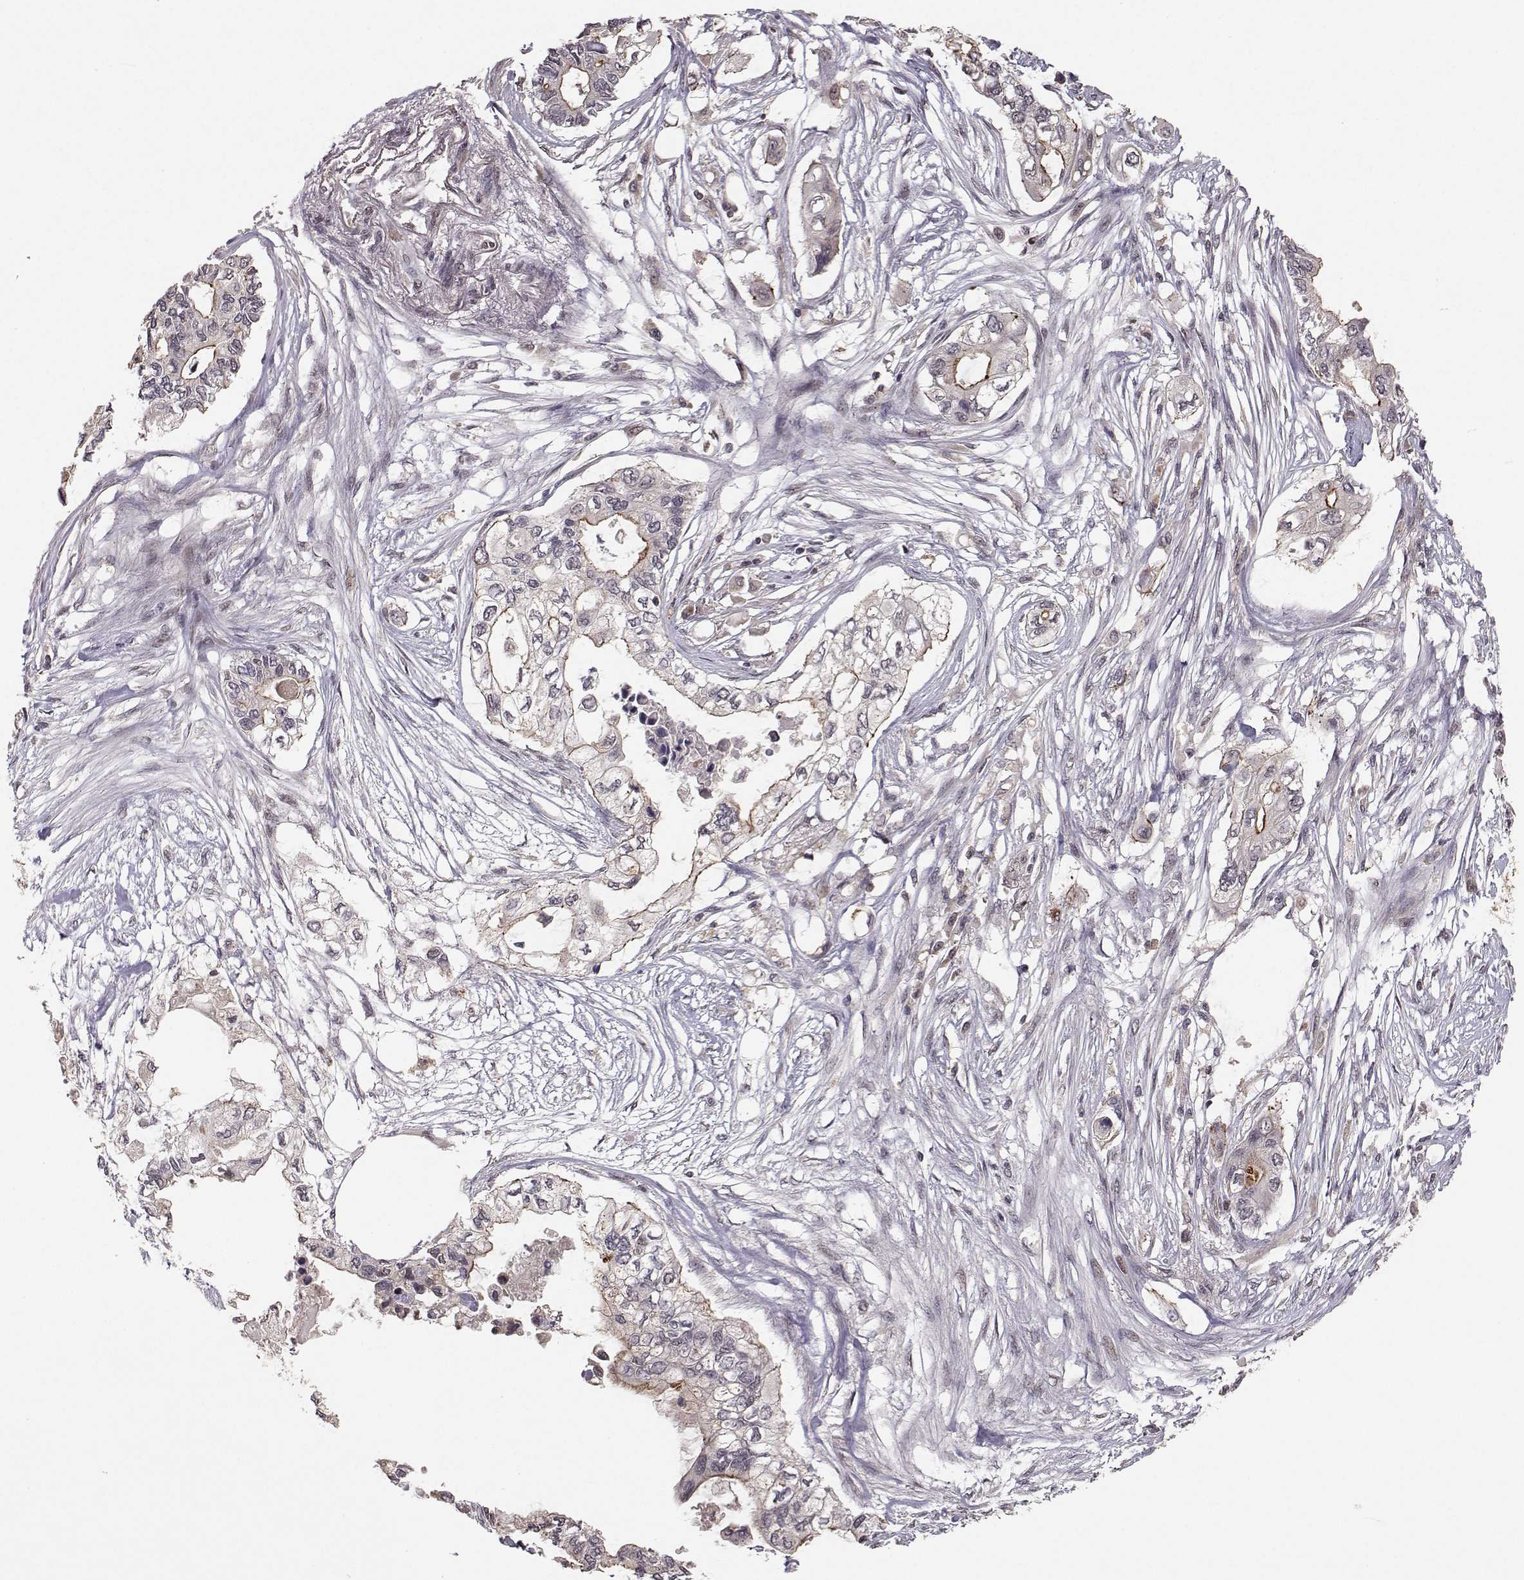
{"staining": {"intensity": "moderate", "quantity": "25%-75%", "location": "cytoplasmic/membranous"}, "tissue": "pancreatic cancer", "cell_type": "Tumor cells", "image_type": "cancer", "snomed": [{"axis": "morphology", "description": "Adenocarcinoma, NOS"}, {"axis": "topography", "description": "Pancreas"}], "caption": "Protein expression analysis of pancreatic adenocarcinoma displays moderate cytoplasmic/membranous expression in about 25%-75% of tumor cells.", "gene": "PLEKHG3", "patient": {"sex": "female", "age": 63}}